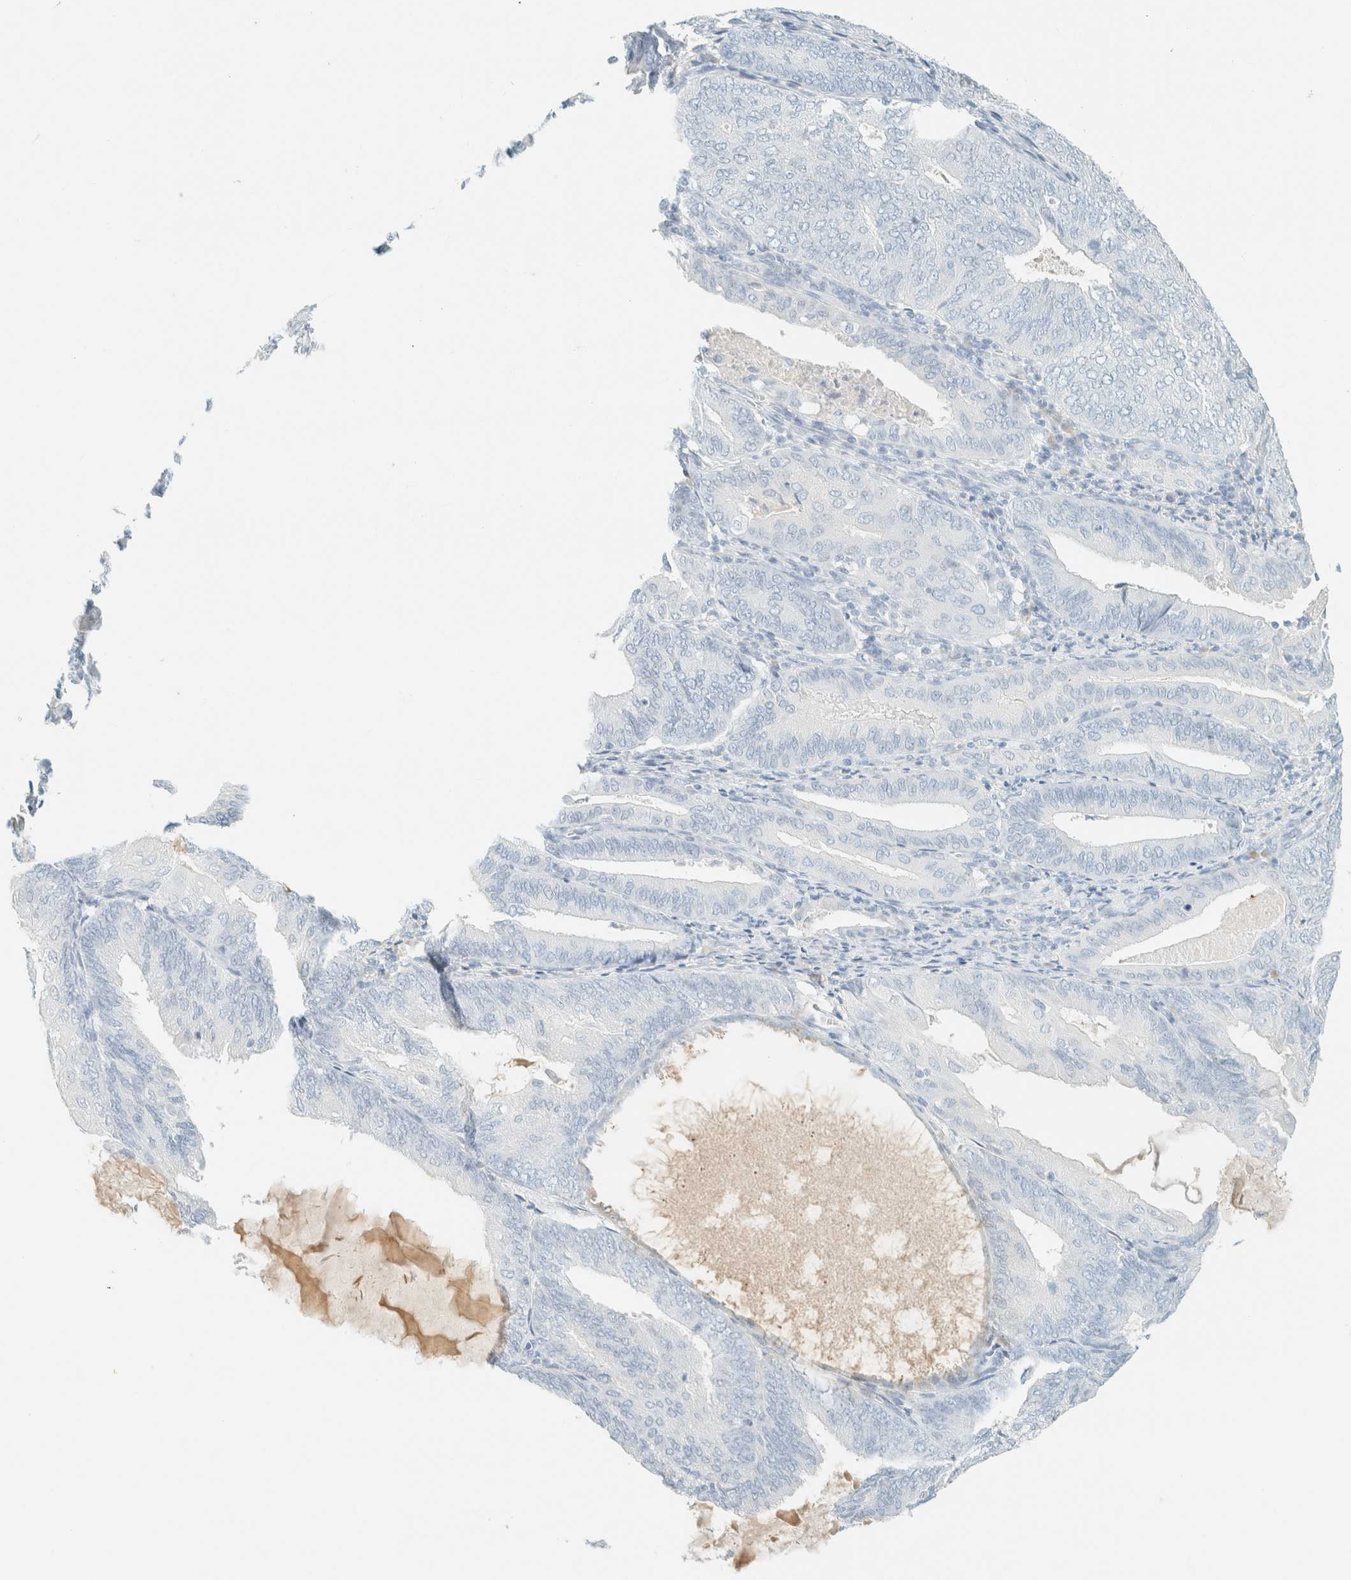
{"staining": {"intensity": "negative", "quantity": "none", "location": "none"}, "tissue": "endometrial cancer", "cell_type": "Tumor cells", "image_type": "cancer", "snomed": [{"axis": "morphology", "description": "Adenocarcinoma, NOS"}, {"axis": "topography", "description": "Endometrium"}], "caption": "Adenocarcinoma (endometrial) was stained to show a protein in brown. There is no significant expression in tumor cells. (DAB (3,3'-diaminobenzidine) IHC with hematoxylin counter stain).", "gene": "GPA33", "patient": {"sex": "female", "age": 81}}